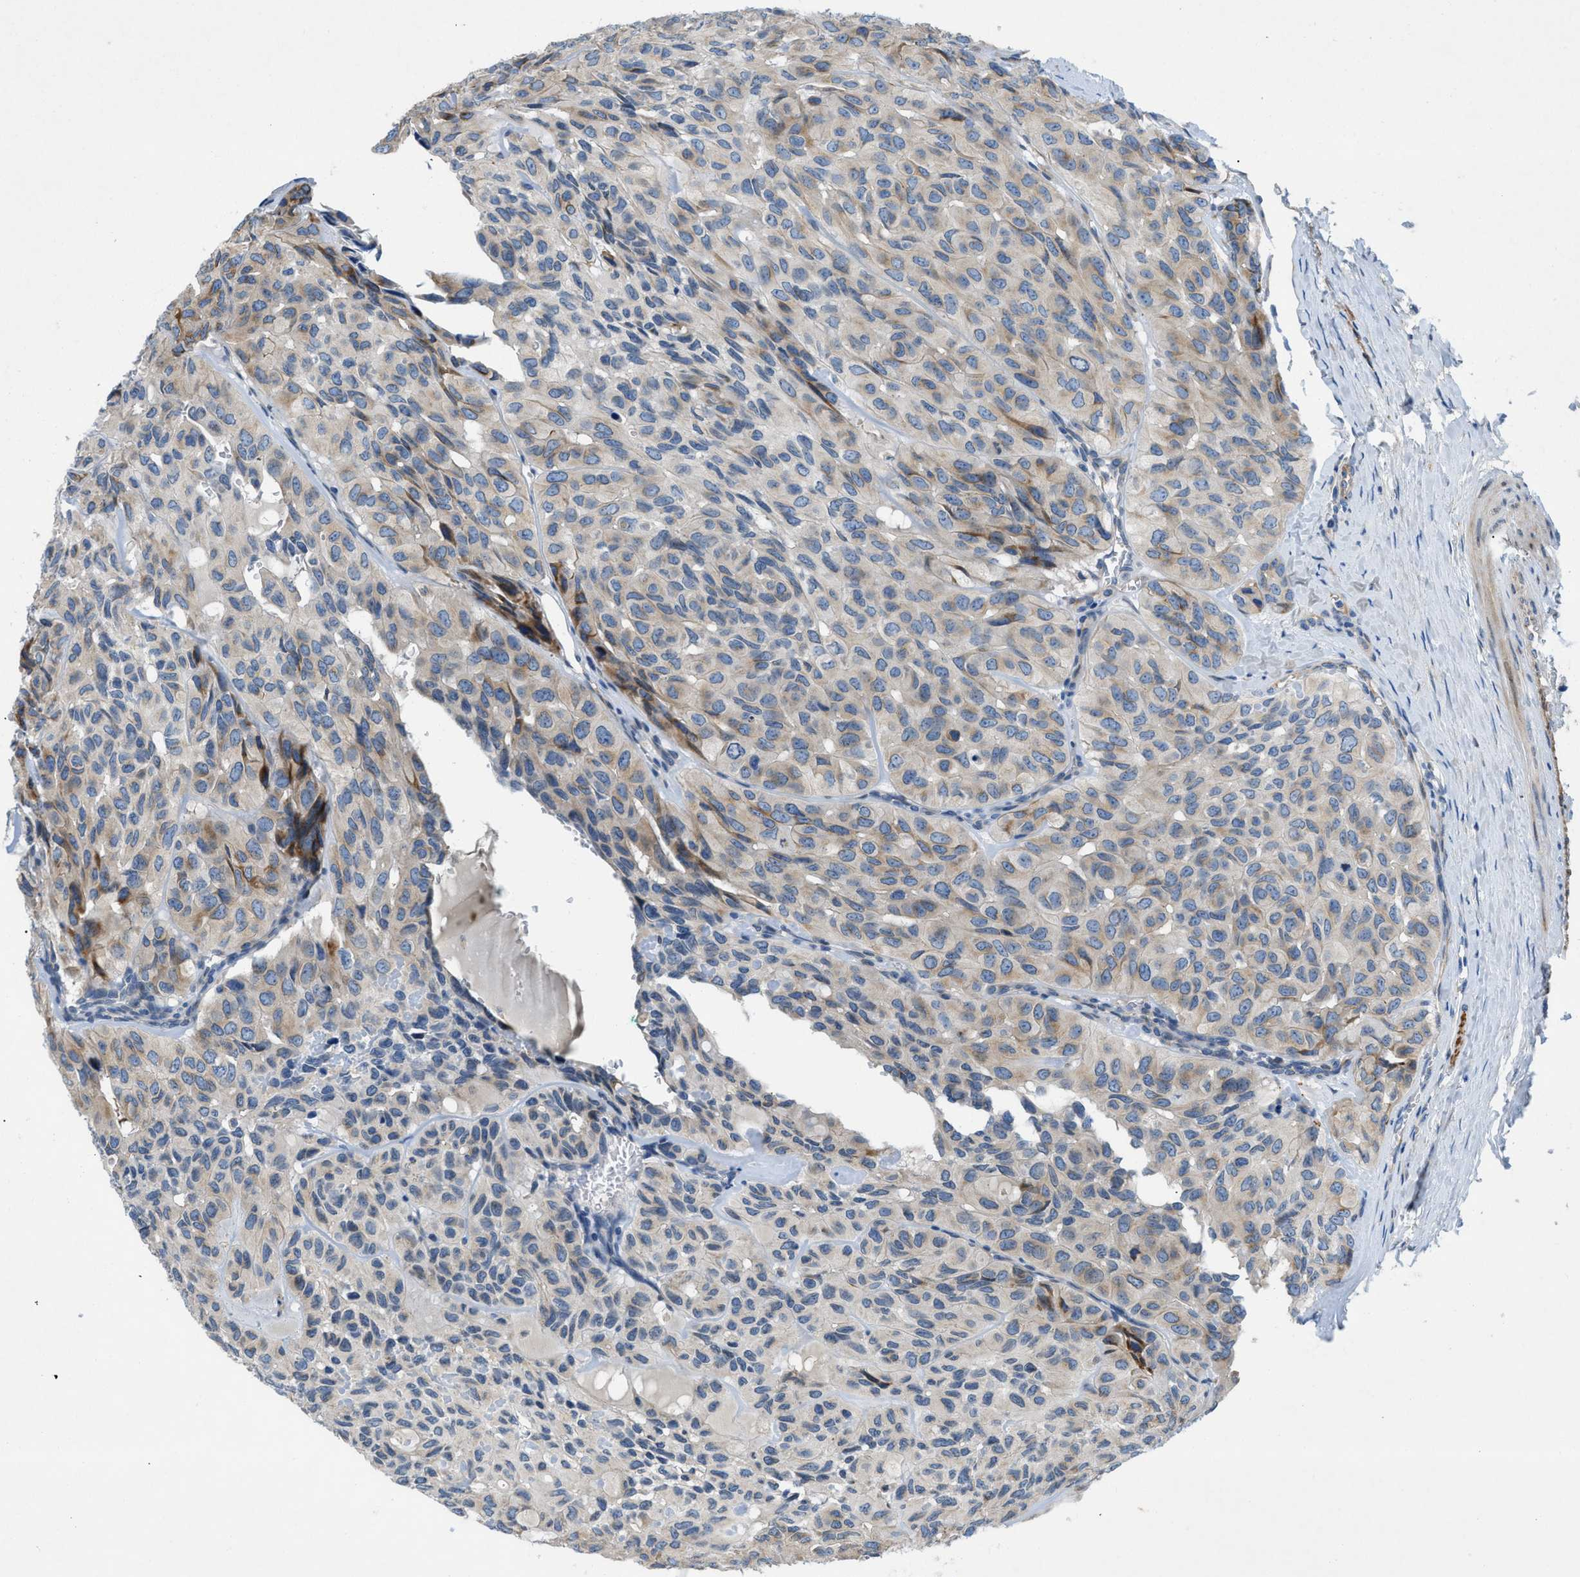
{"staining": {"intensity": "weak", "quantity": "<25%", "location": "cytoplasmic/membranous"}, "tissue": "head and neck cancer", "cell_type": "Tumor cells", "image_type": "cancer", "snomed": [{"axis": "morphology", "description": "Adenocarcinoma, NOS"}, {"axis": "topography", "description": "Salivary gland, NOS"}, {"axis": "topography", "description": "Head-Neck"}], "caption": "This is an immunohistochemistry histopathology image of adenocarcinoma (head and neck). There is no positivity in tumor cells.", "gene": "TMEM248", "patient": {"sex": "female", "age": 76}}